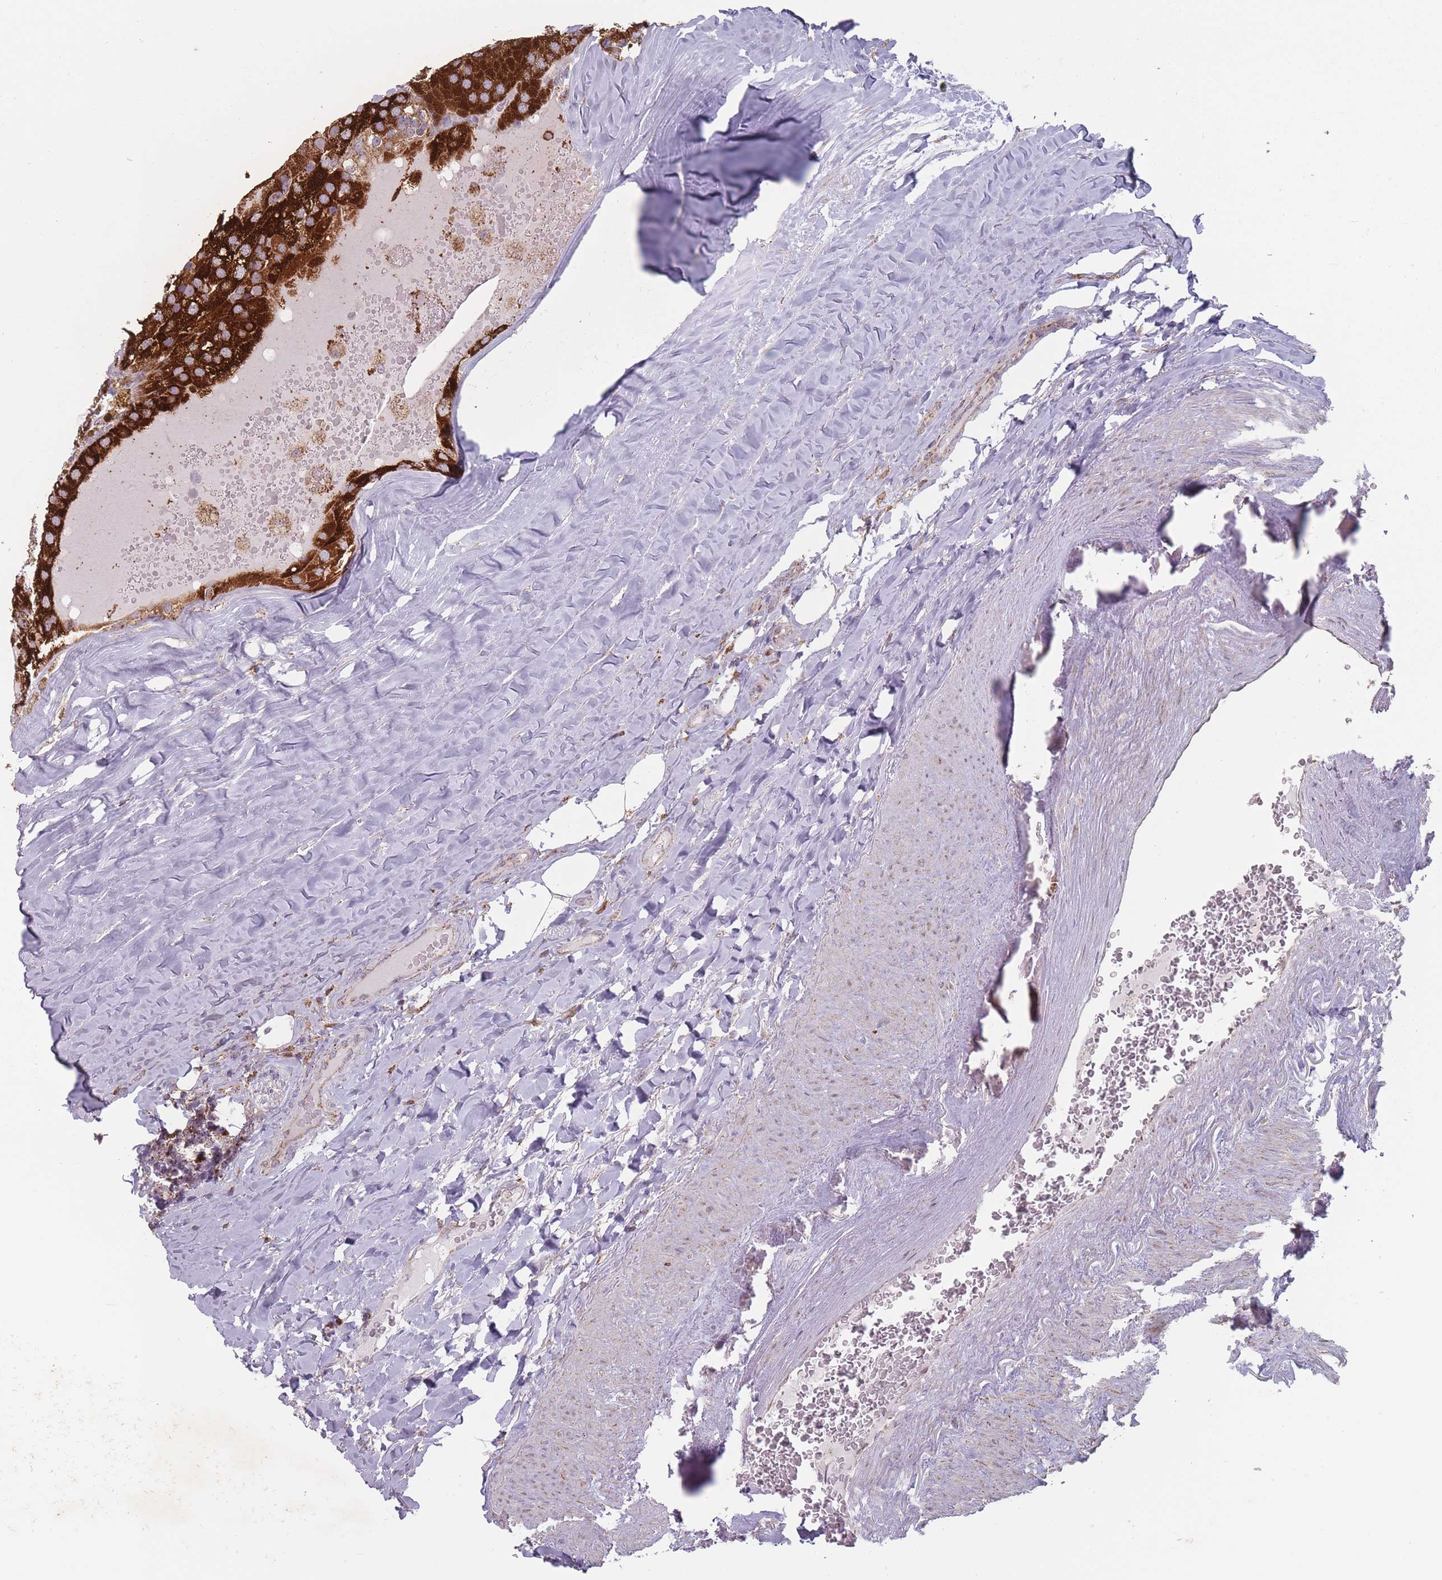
{"staining": {"intensity": "strong", "quantity": ">75%", "location": "cytoplasmic/membranous"}, "tissue": "parathyroid gland", "cell_type": "Glandular cells", "image_type": "normal", "snomed": [{"axis": "morphology", "description": "Normal tissue, NOS"}, {"axis": "morphology", "description": "Adenoma, NOS"}, {"axis": "topography", "description": "Parathyroid gland"}], "caption": "Immunohistochemical staining of benign parathyroid gland shows strong cytoplasmic/membranous protein expression in about >75% of glandular cells. Immunohistochemistry stains the protein of interest in brown and the nuclei are stained blue.", "gene": "OR10Q1", "patient": {"sex": "female", "age": 86}}